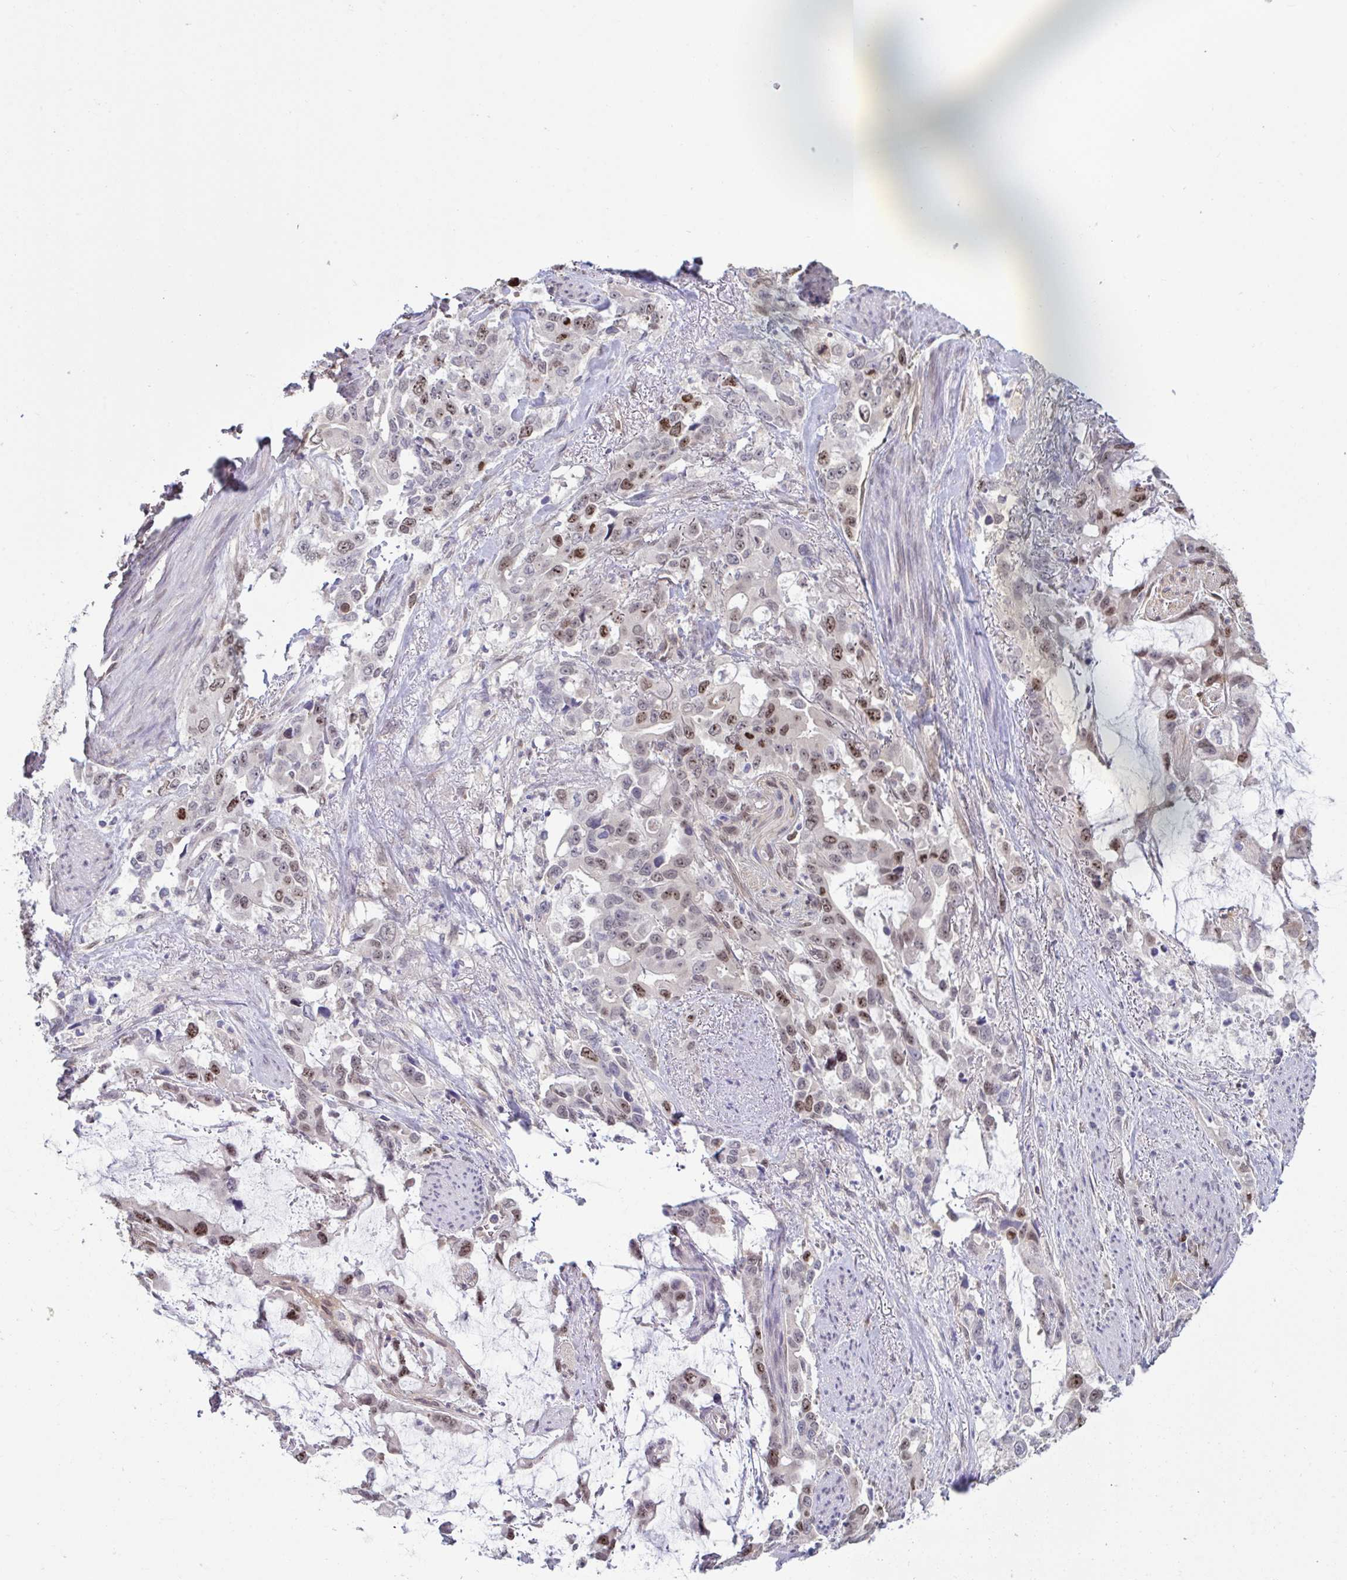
{"staining": {"intensity": "moderate", "quantity": "25%-75%", "location": "nuclear"}, "tissue": "stomach cancer", "cell_type": "Tumor cells", "image_type": "cancer", "snomed": [{"axis": "morphology", "description": "Adenocarcinoma, NOS"}, {"axis": "topography", "description": "Stomach, upper"}], "caption": "Moderate nuclear protein staining is present in about 25%-75% of tumor cells in adenocarcinoma (stomach).", "gene": "SETD7", "patient": {"sex": "male", "age": 85}}